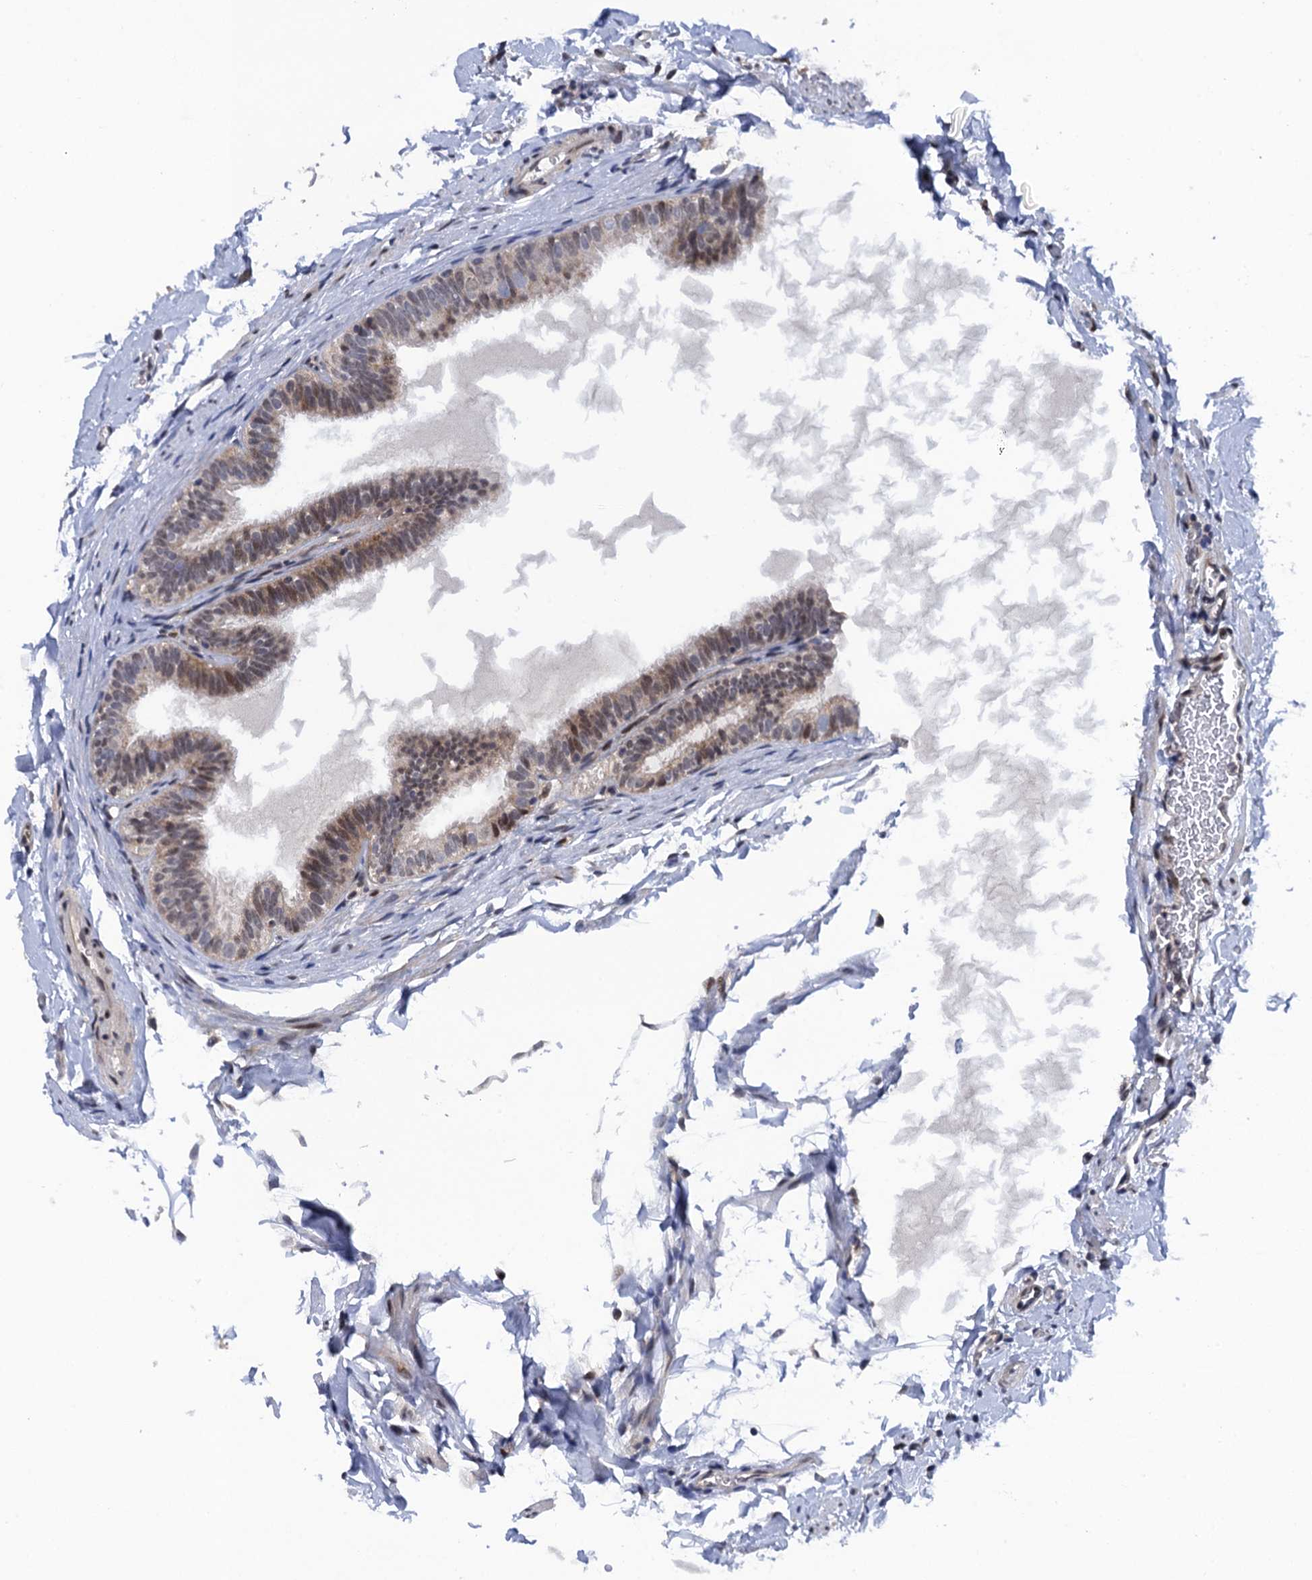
{"staining": {"intensity": "moderate", "quantity": ">75%", "location": "cytoplasmic/membranous,nuclear"}, "tissue": "fallopian tube", "cell_type": "Glandular cells", "image_type": "normal", "snomed": [{"axis": "morphology", "description": "Normal tissue, NOS"}, {"axis": "topography", "description": "Fallopian tube"}], "caption": "The photomicrograph shows a brown stain indicating the presence of a protein in the cytoplasmic/membranous,nuclear of glandular cells in fallopian tube. Using DAB (3,3'-diaminobenzidine) (brown) and hematoxylin (blue) stains, captured at high magnification using brightfield microscopy.", "gene": "ZAR1L", "patient": {"sex": "female", "age": 35}}